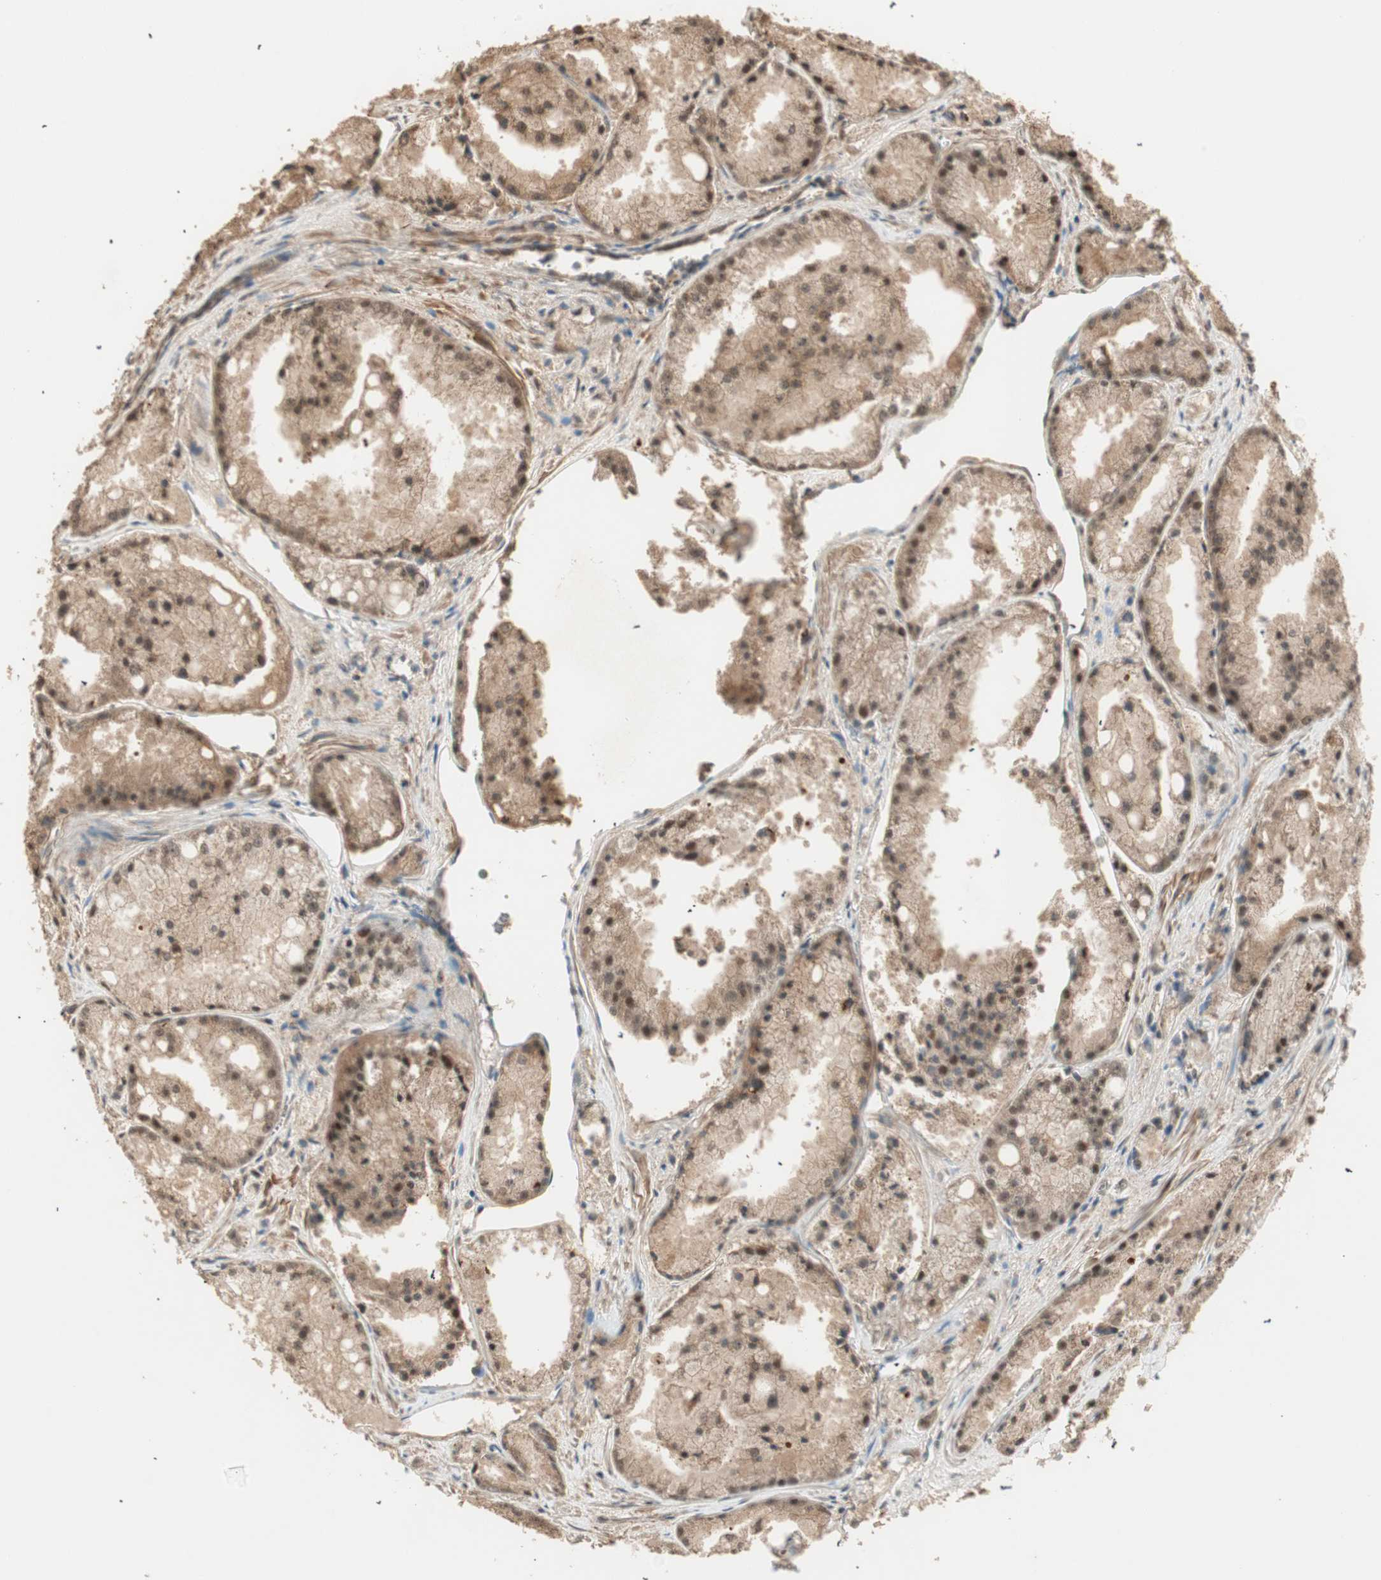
{"staining": {"intensity": "moderate", "quantity": ">75%", "location": "cytoplasmic/membranous,nuclear"}, "tissue": "prostate cancer", "cell_type": "Tumor cells", "image_type": "cancer", "snomed": [{"axis": "morphology", "description": "Adenocarcinoma, Low grade"}, {"axis": "topography", "description": "Prostate"}], "caption": "A photomicrograph showing moderate cytoplasmic/membranous and nuclear positivity in approximately >75% of tumor cells in prostate cancer, as visualized by brown immunohistochemical staining.", "gene": "ZSCAN31", "patient": {"sex": "male", "age": 64}}